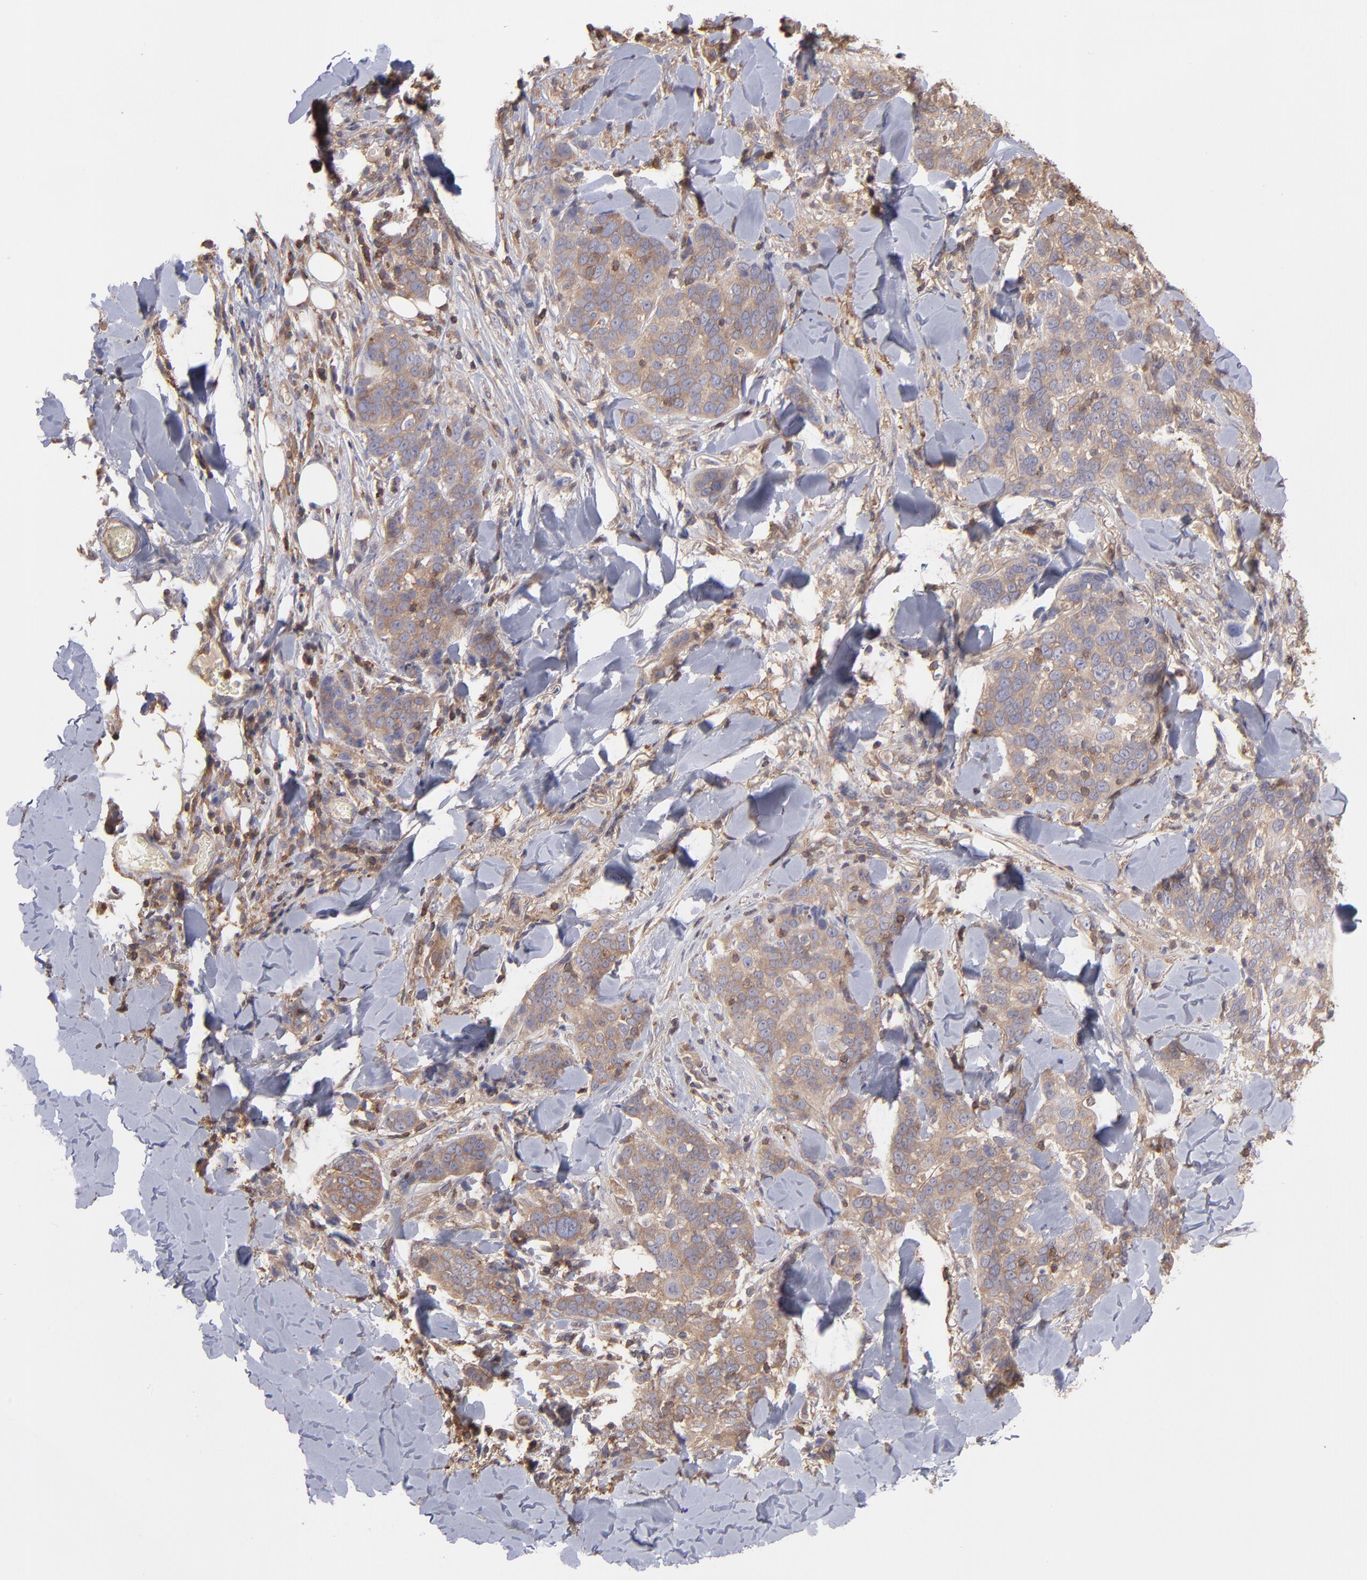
{"staining": {"intensity": "moderate", "quantity": ">75%", "location": "cytoplasmic/membranous"}, "tissue": "skin cancer", "cell_type": "Tumor cells", "image_type": "cancer", "snomed": [{"axis": "morphology", "description": "Normal tissue, NOS"}, {"axis": "morphology", "description": "Squamous cell carcinoma, NOS"}, {"axis": "topography", "description": "Skin"}], "caption": "DAB immunohistochemical staining of skin cancer (squamous cell carcinoma) shows moderate cytoplasmic/membranous protein positivity in about >75% of tumor cells.", "gene": "MAP2K2", "patient": {"sex": "female", "age": 83}}